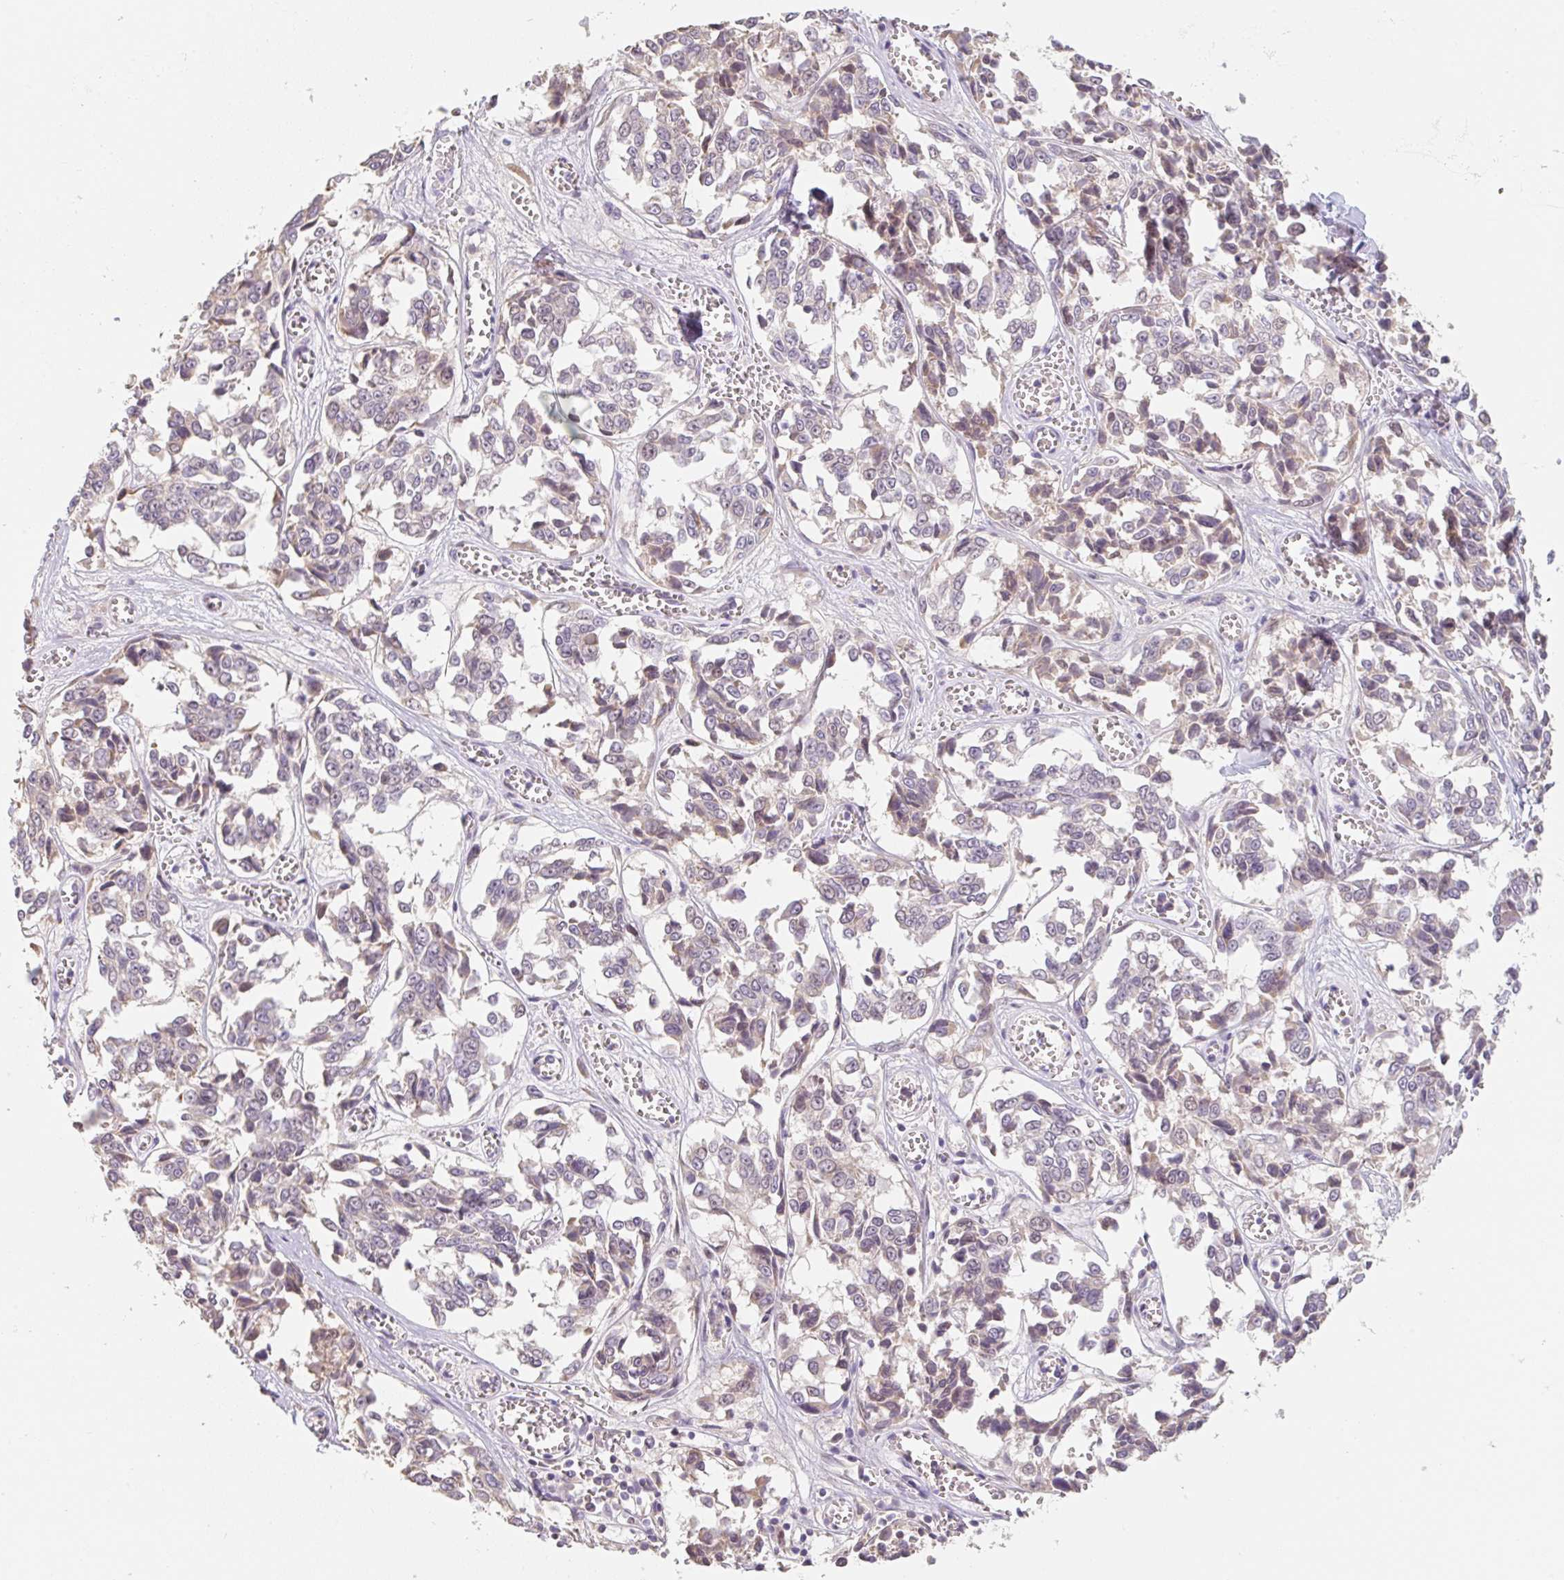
{"staining": {"intensity": "moderate", "quantity": "<25%", "location": "cytoplasmic/membranous"}, "tissue": "melanoma", "cell_type": "Tumor cells", "image_type": "cancer", "snomed": [{"axis": "morphology", "description": "Malignant melanoma, NOS"}, {"axis": "topography", "description": "Skin"}], "caption": "The micrograph shows staining of malignant melanoma, revealing moderate cytoplasmic/membranous protein staining (brown color) within tumor cells.", "gene": "MIA2", "patient": {"sex": "female", "age": 64}}